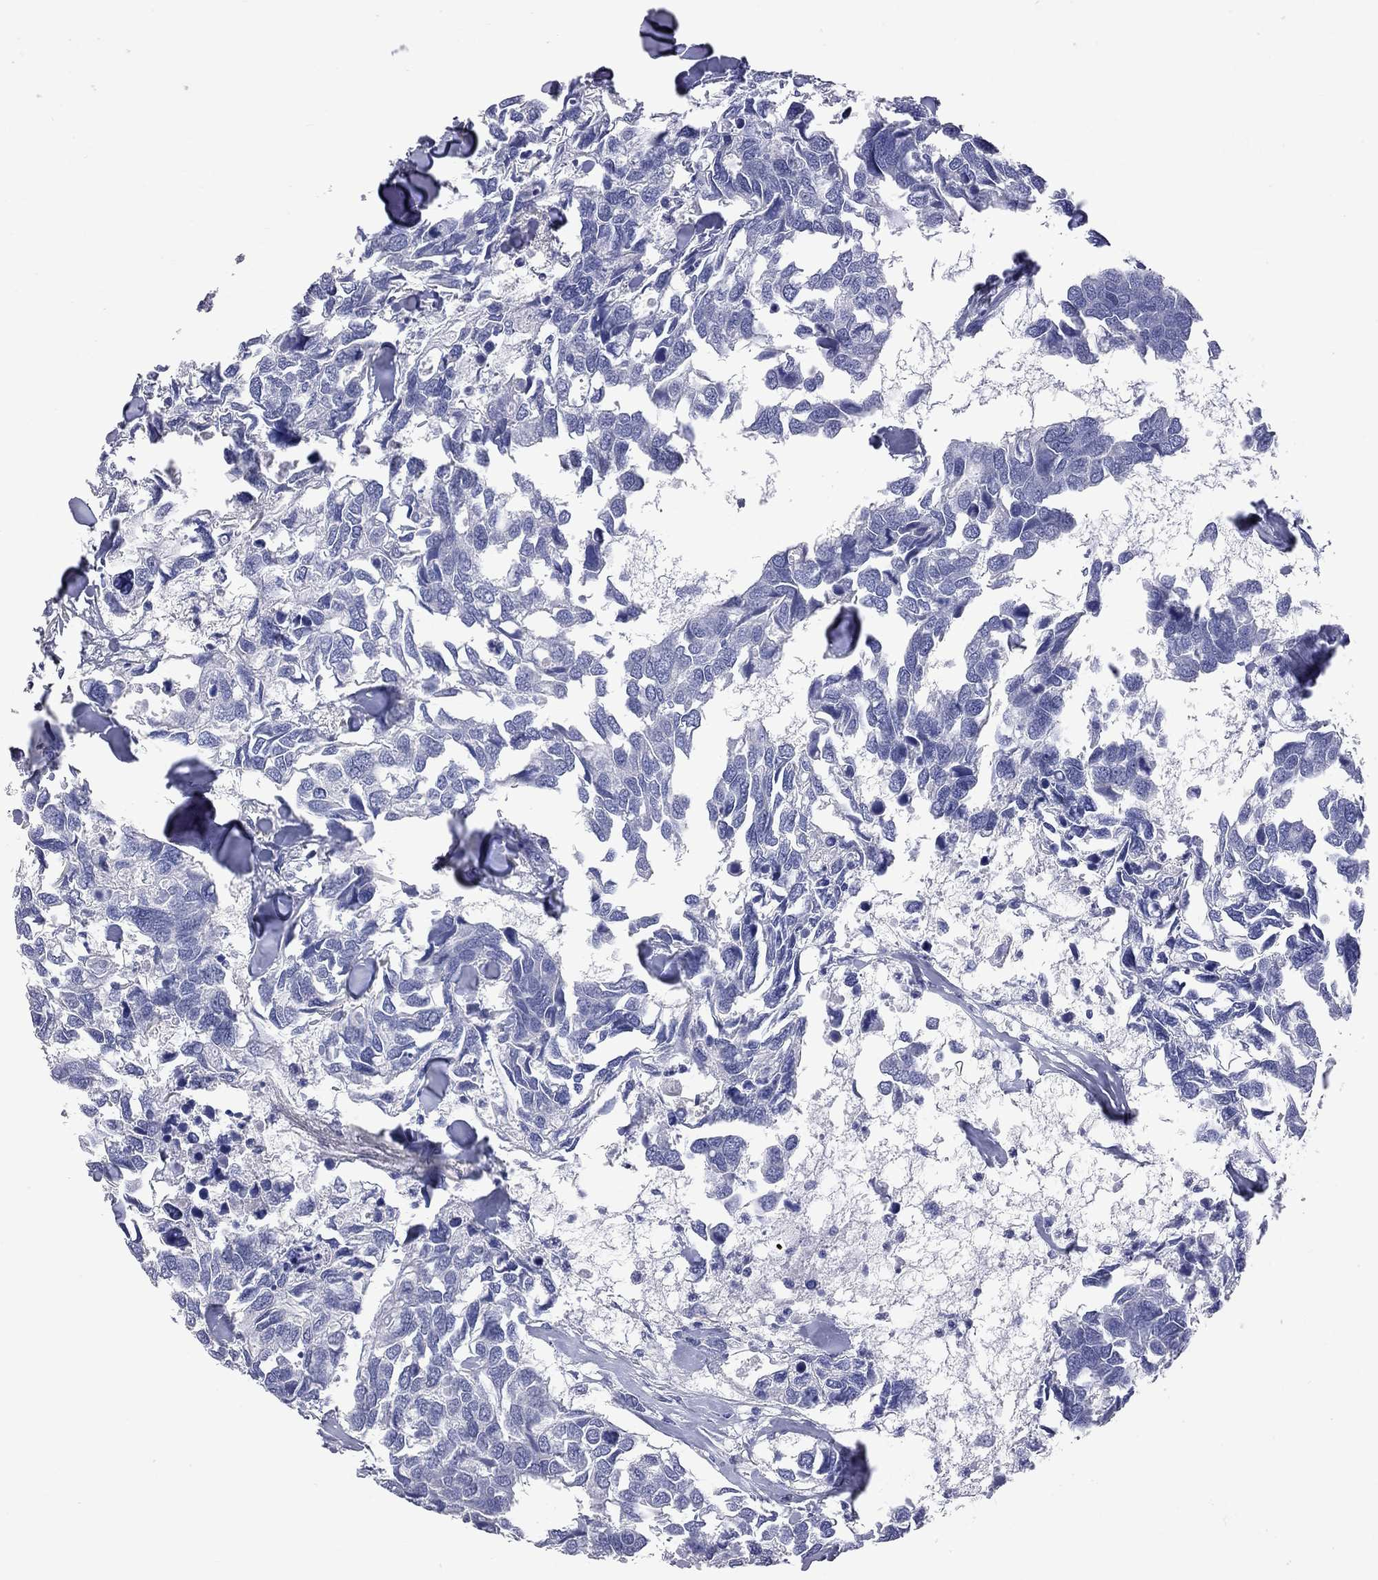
{"staining": {"intensity": "negative", "quantity": "none", "location": "none"}, "tissue": "breast cancer", "cell_type": "Tumor cells", "image_type": "cancer", "snomed": [{"axis": "morphology", "description": "Duct carcinoma"}, {"axis": "topography", "description": "Breast"}], "caption": "Tumor cells show no significant protein staining in breast cancer.", "gene": "KCND2", "patient": {"sex": "female", "age": 83}}